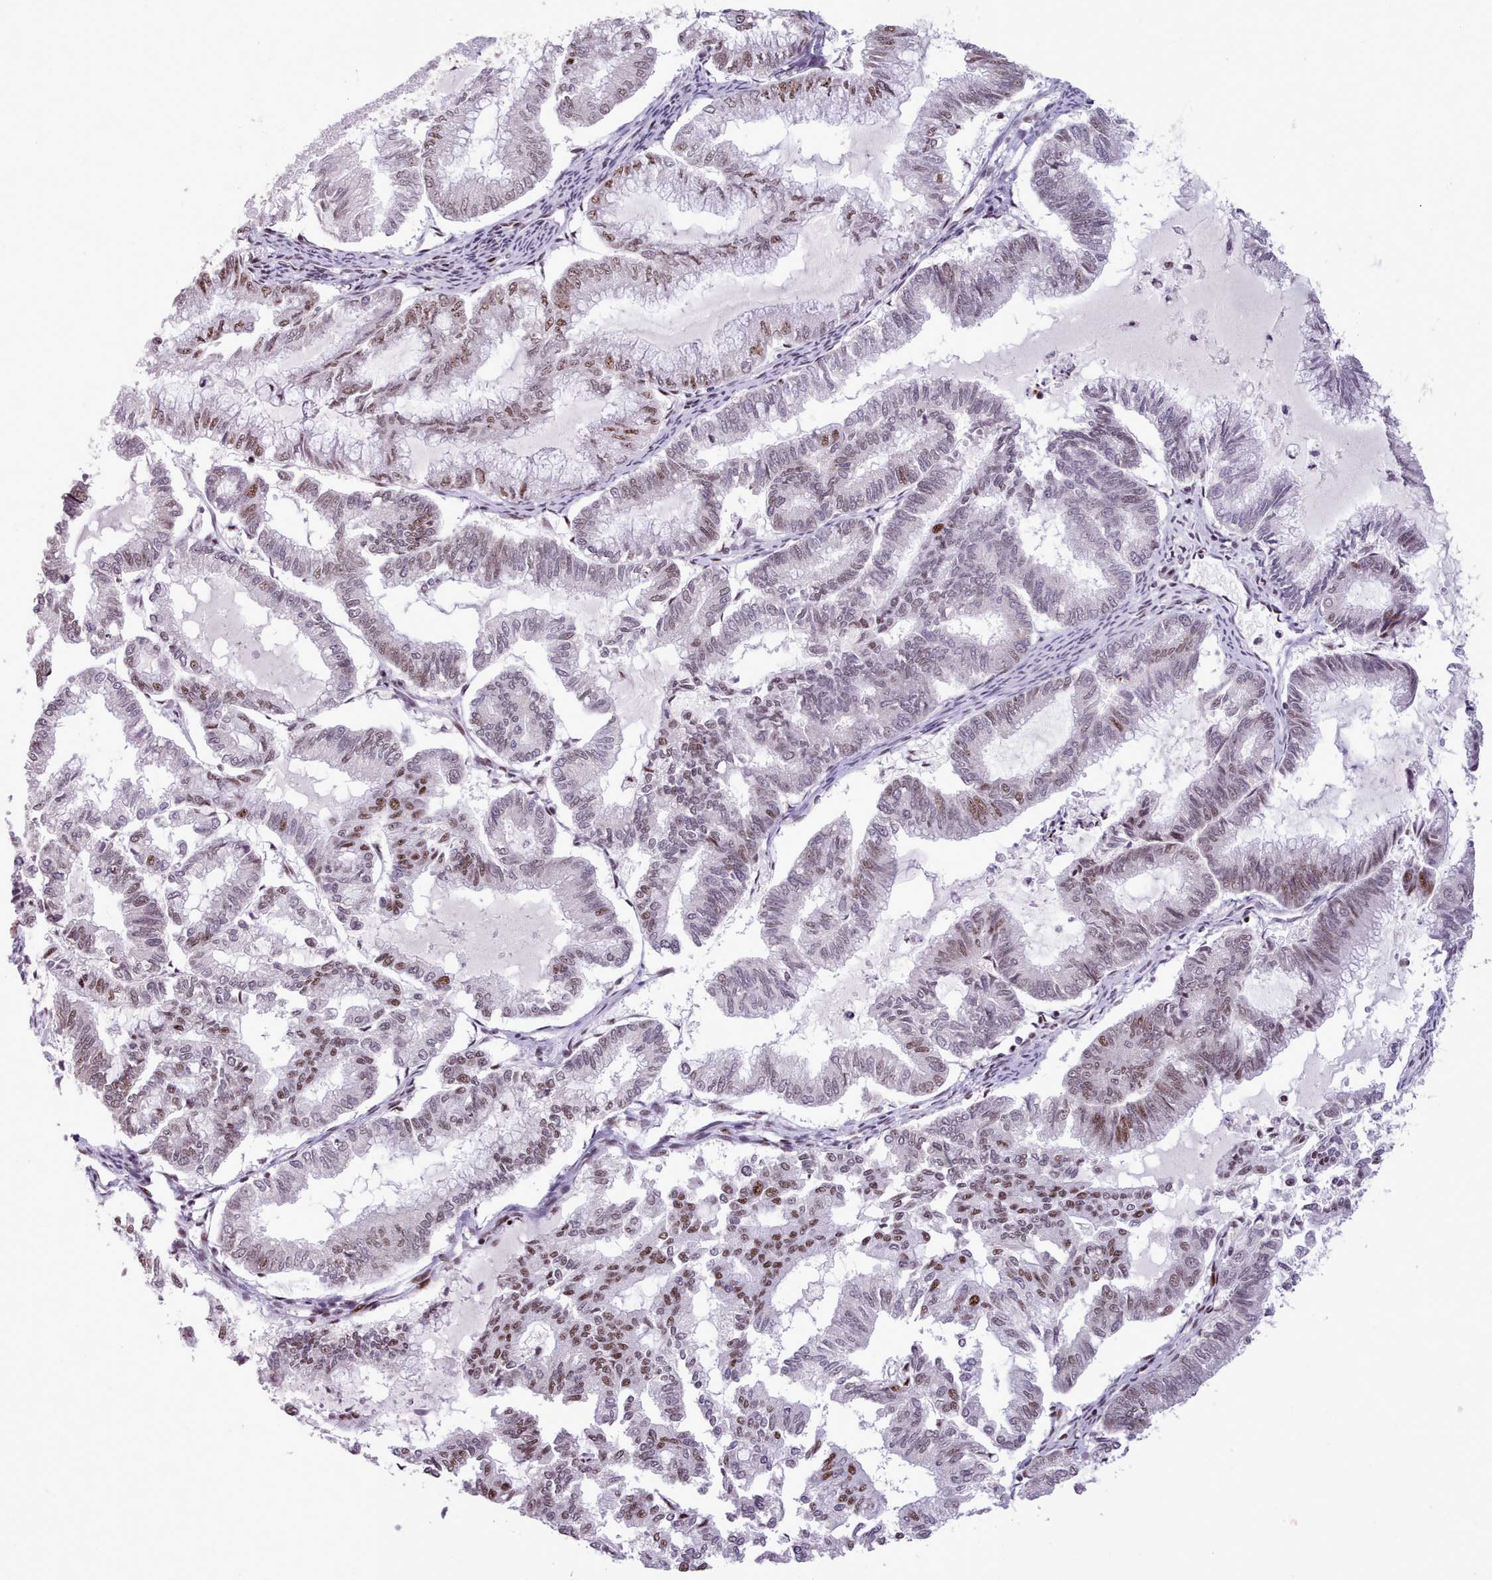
{"staining": {"intensity": "moderate", "quantity": "25%-75%", "location": "nuclear"}, "tissue": "endometrial cancer", "cell_type": "Tumor cells", "image_type": "cancer", "snomed": [{"axis": "morphology", "description": "Adenocarcinoma, NOS"}, {"axis": "topography", "description": "Endometrium"}], "caption": "A brown stain shows moderate nuclear staining of a protein in human adenocarcinoma (endometrial) tumor cells.", "gene": "TMEM35B", "patient": {"sex": "female", "age": 79}}